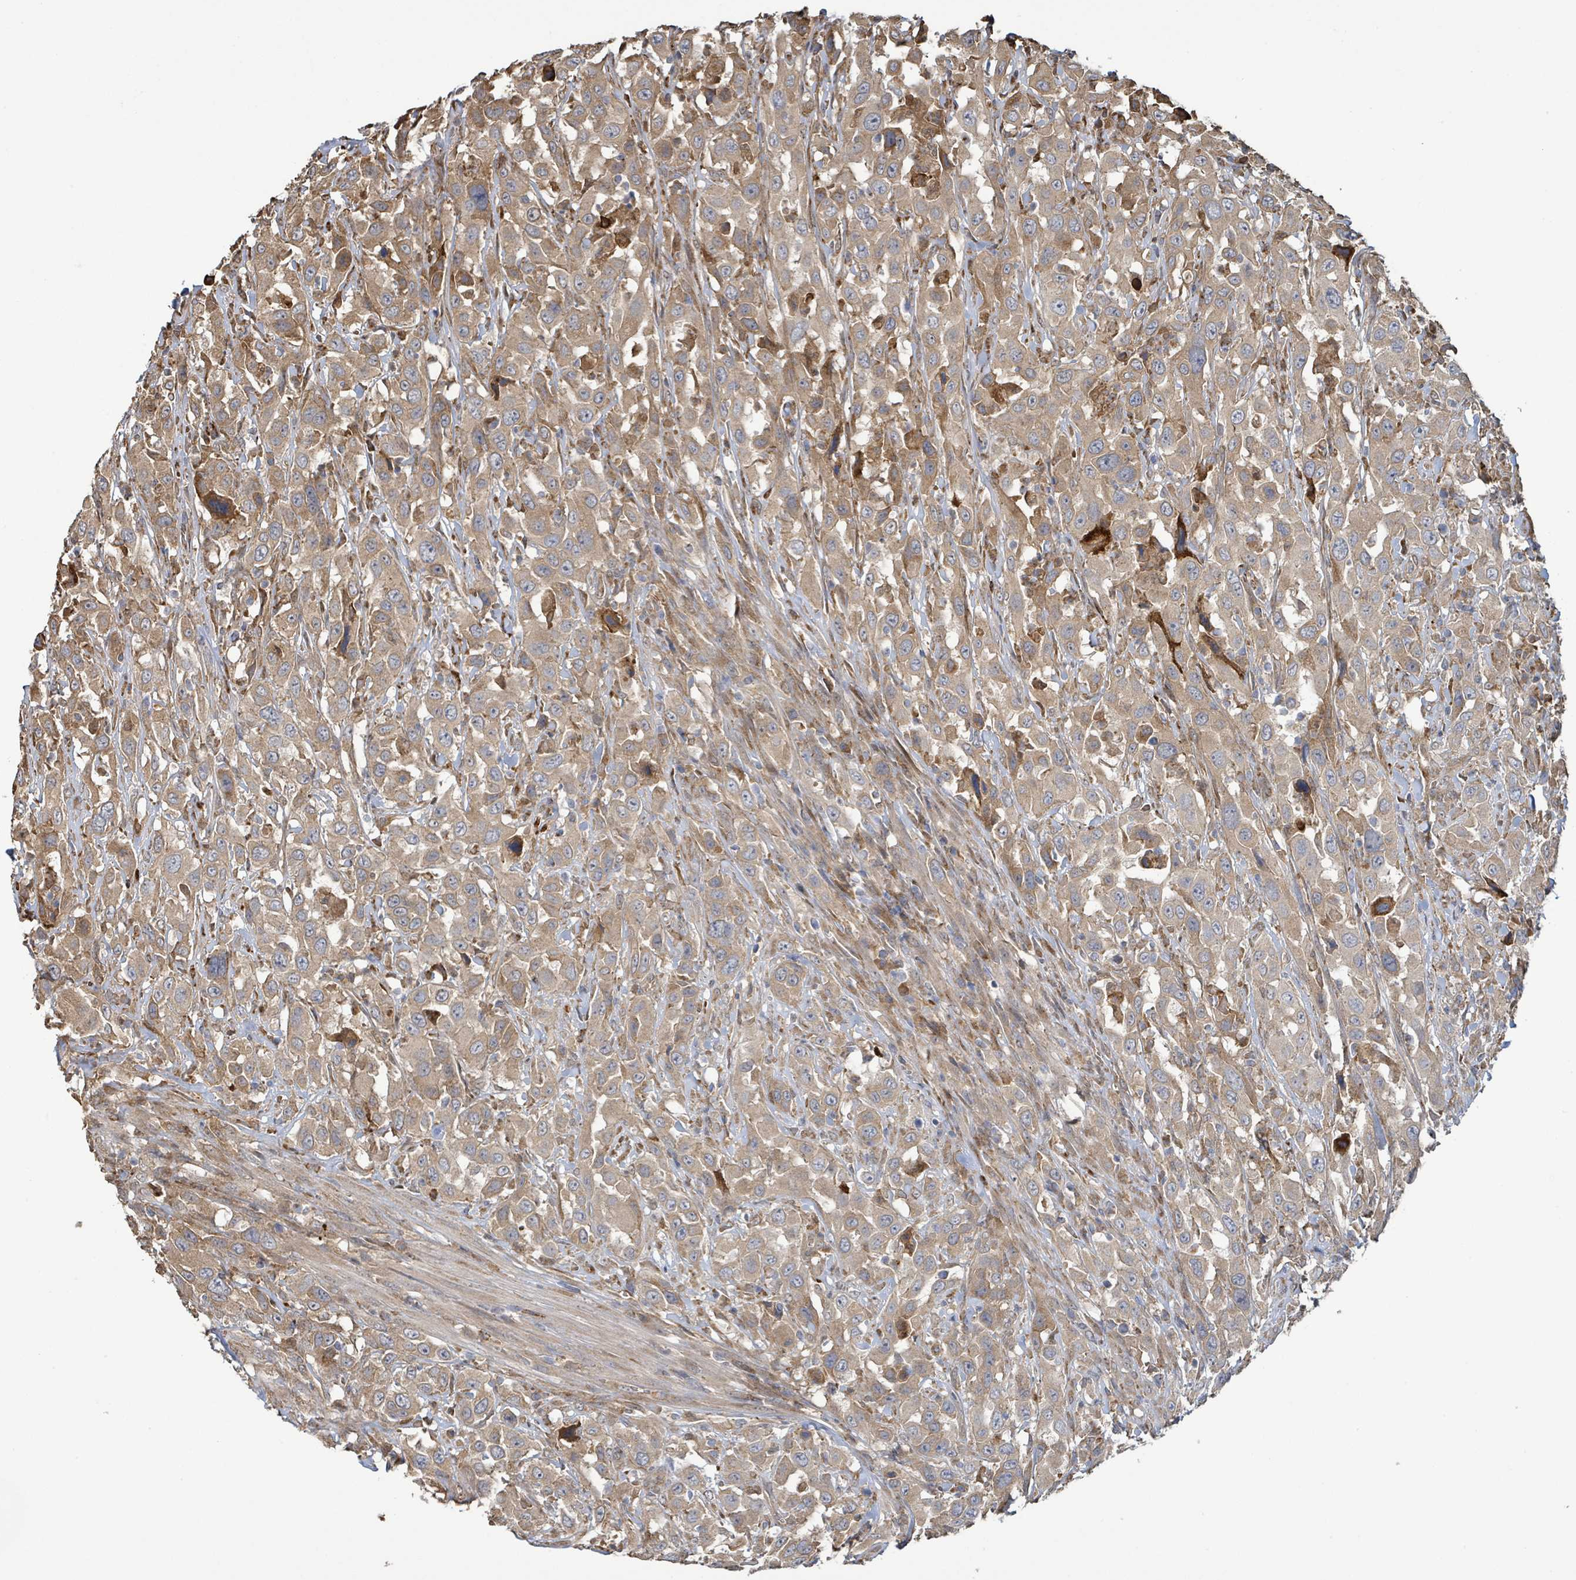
{"staining": {"intensity": "moderate", "quantity": ">75%", "location": "cytoplasmic/membranous"}, "tissue": "urothelial cancer", "cell_type": "Tumor cells", "image_type": "cancer", "snomed": [{"axis": "morphology", "description": "Urothelial carcinoma, High grade"}, {"axis": "topography", "description": "Urinary bladder"}], "caption": "High-grade urothelial carcinoma stained for a protein (brown) demonstrates moderate cytoplasmic/membranous positive positivity in about >75% of tumor cells.", "gene": "ARPIN", "patient": {"sex": "male", "age": 61}}